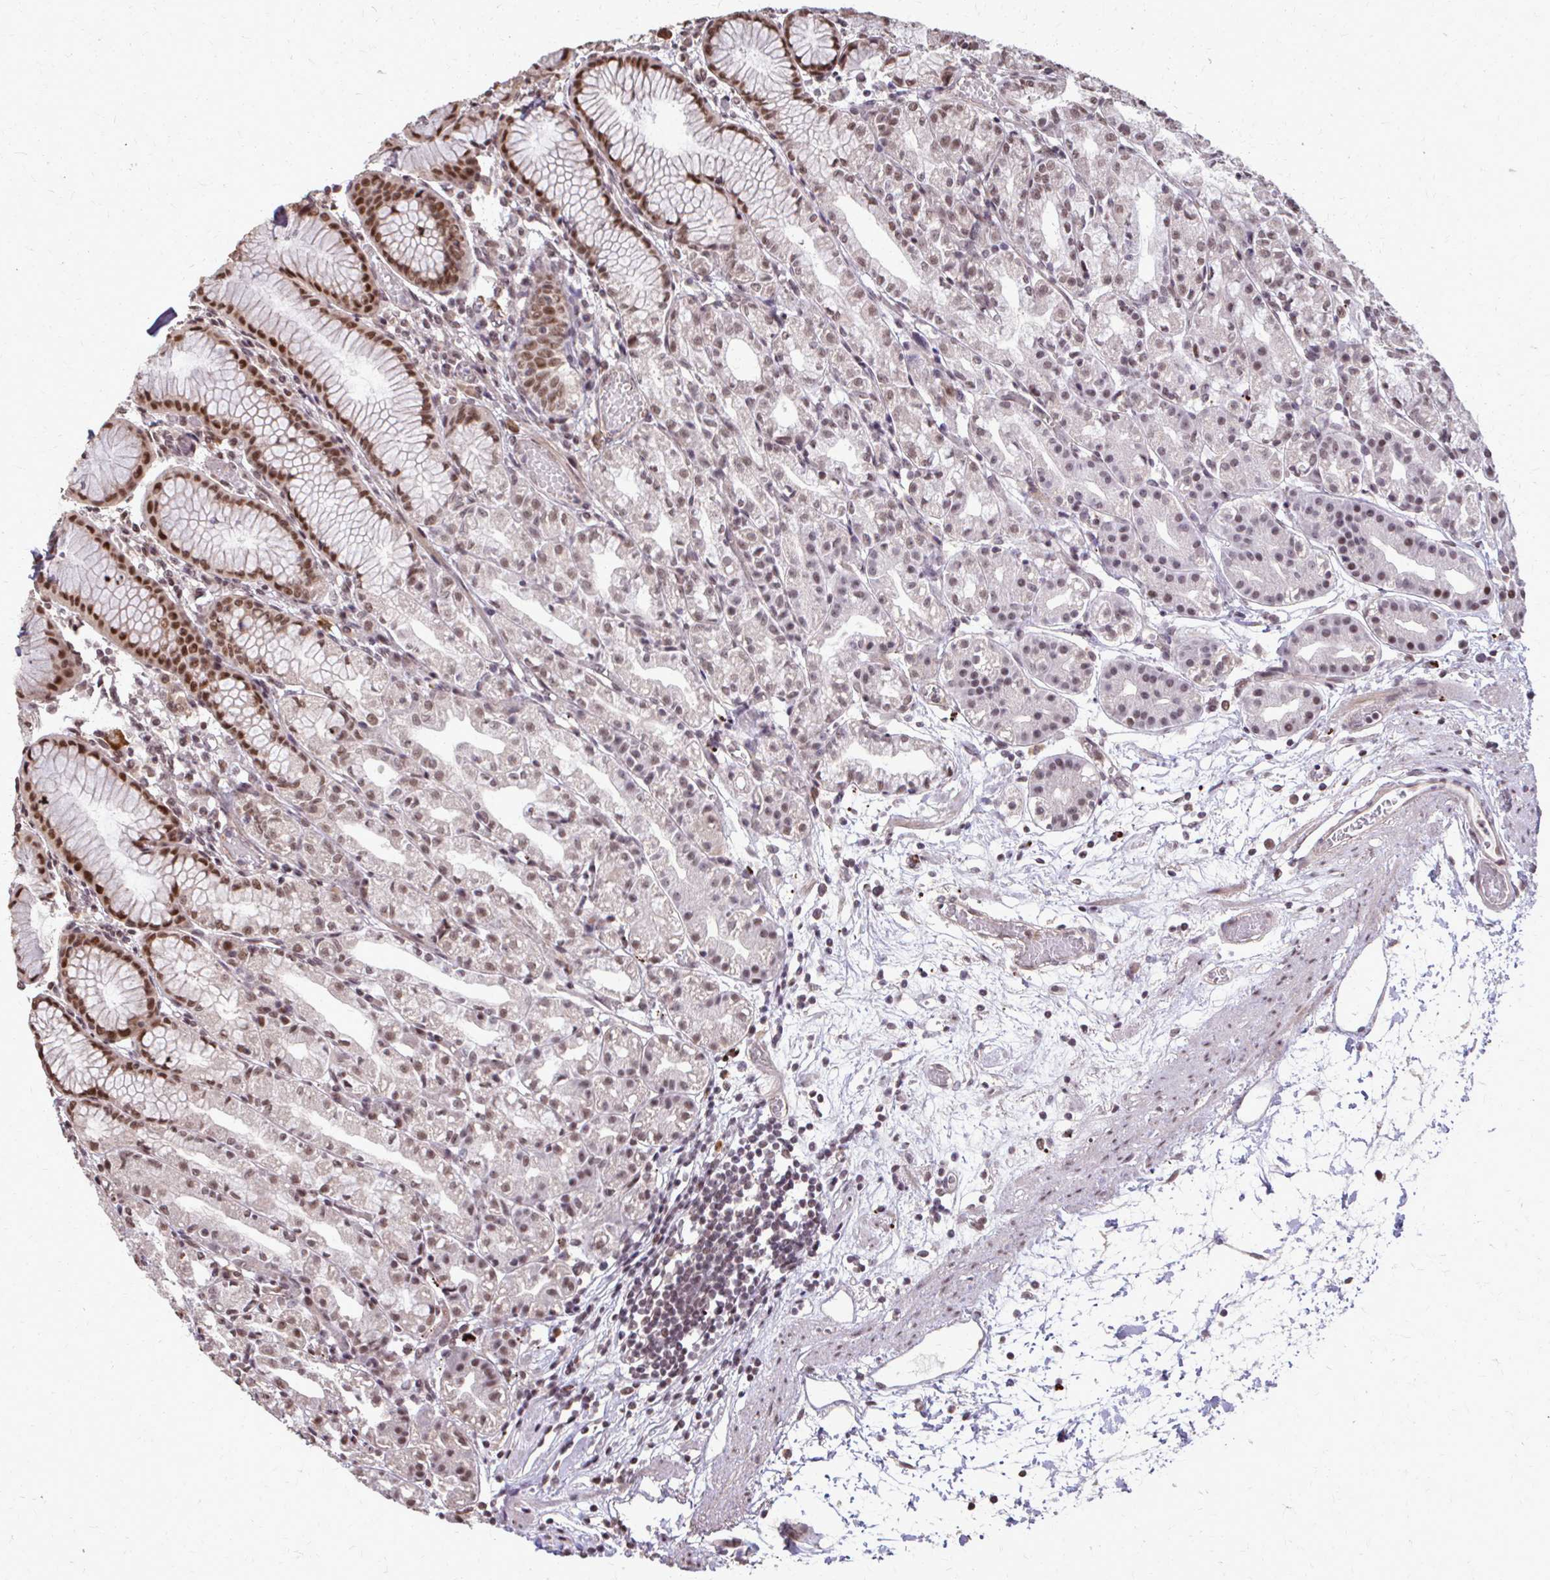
{"staining": {"intensity": "moderate", "quantity": ">75%", "location": "nuclear"}, "tissue": "stomach", "cell_type": "Glandular cells", "image_type": "normal", "snomed": [{"axis": "morphology", "description": "Normal tissue, NOS"}, {"axis": "topography", "description": "Stomach"}], "caption": "Stomach stained with a brown dye reveals moderate nuclear positive positivity in about >75% of glandular cells.", "gene": "SS18", "patient": {"sex": "female", "age": 57}}